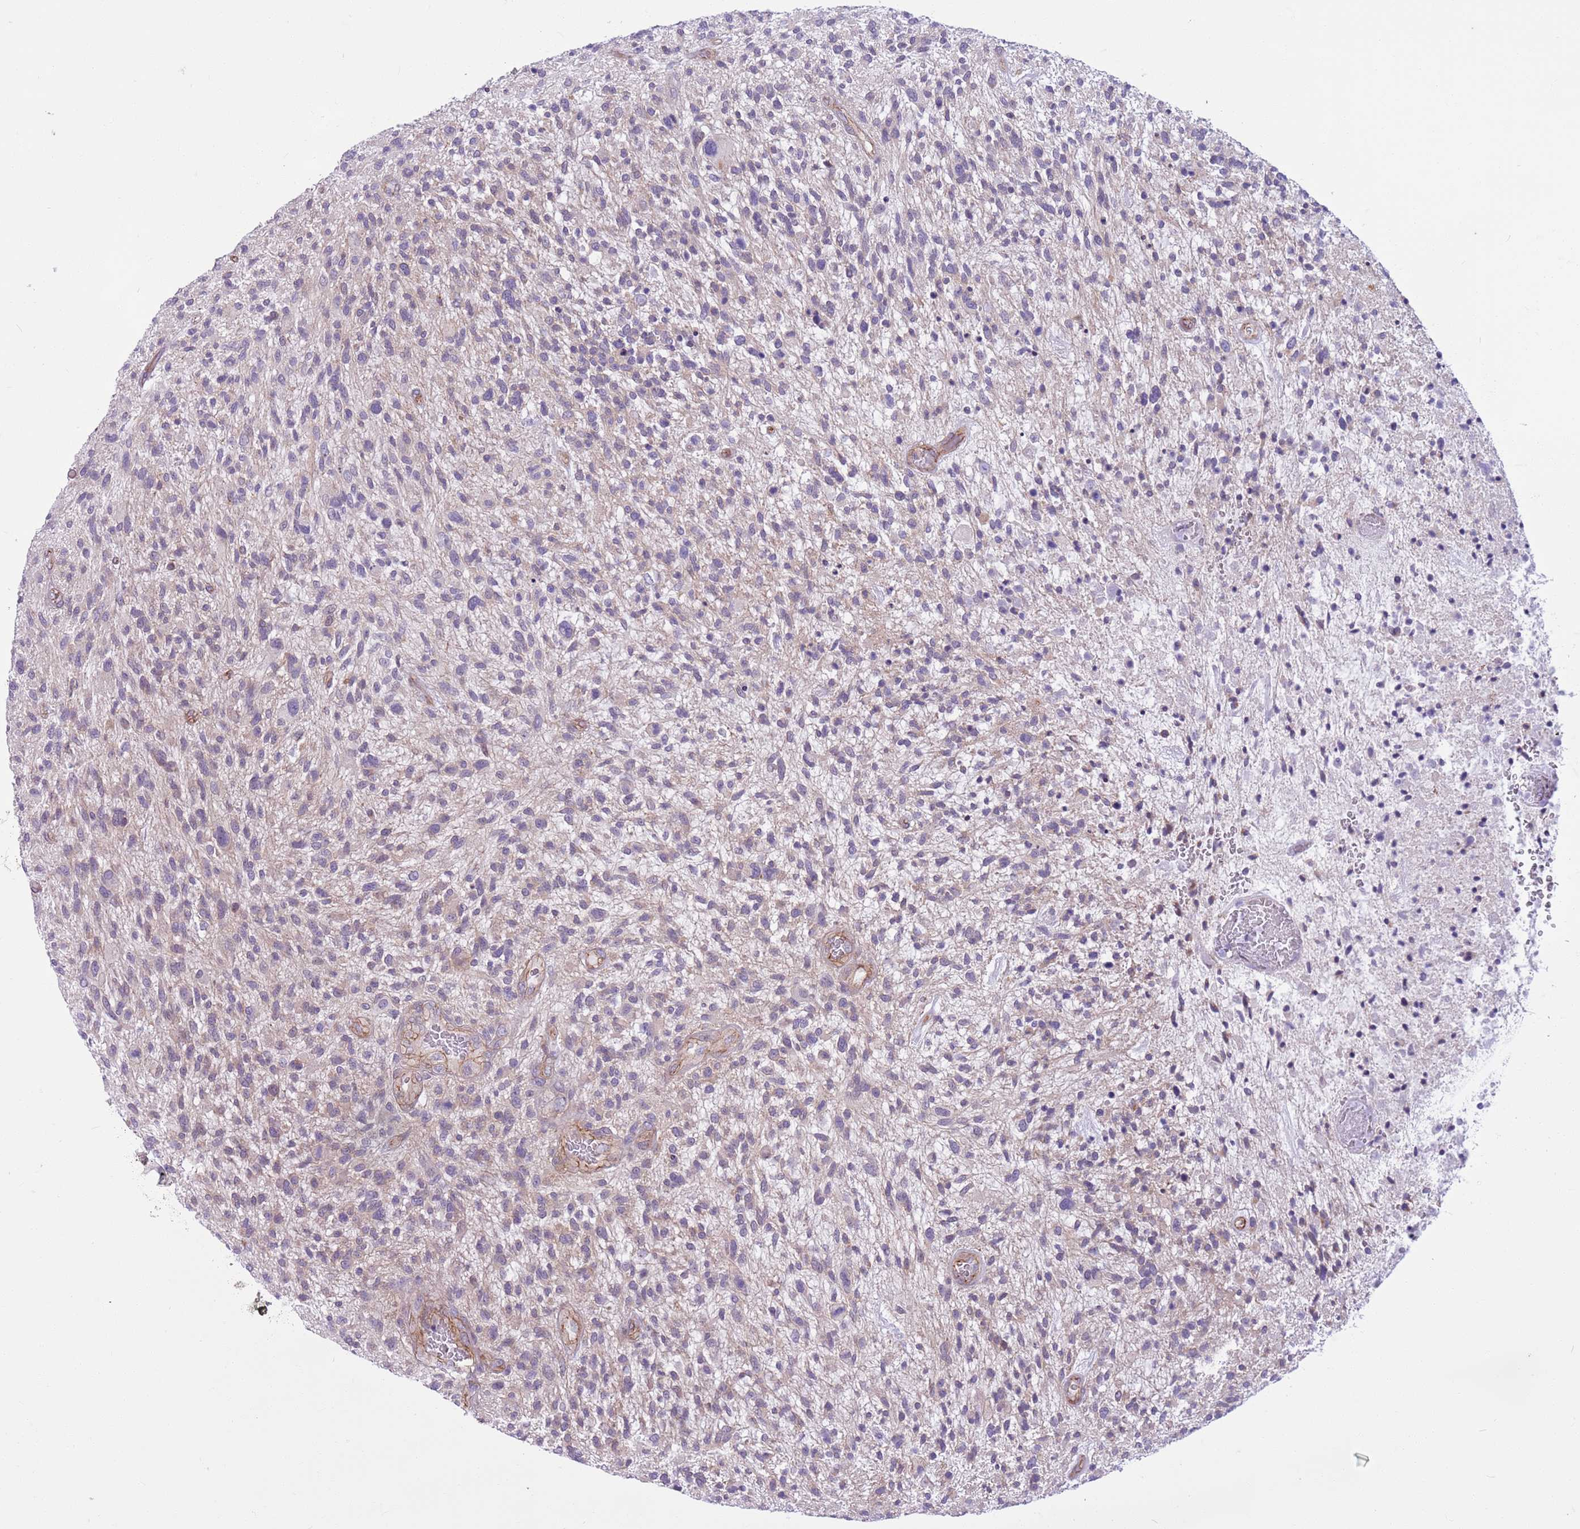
{"staining": {"intensity": "weak", "quantity": "<25%", "location": "cytoplasmic/membranous"}, "tissue": "glioma", "cell_type": "Tumor cells", "image_type": "cancer", "snomed": [{"axis": "morphology", "description": "Glioma, malignant, High grade"}, {"axis": "topography", "description": "Brain"}], "caption": "A high-resolution histopathology image shows immunohistochemistry staining of glioma, which reveals no significant staining in tumor cells. (DAB IHC, high magnification).", "gene": "PARP8", "patient": {"sex": "male", "age": 47}}